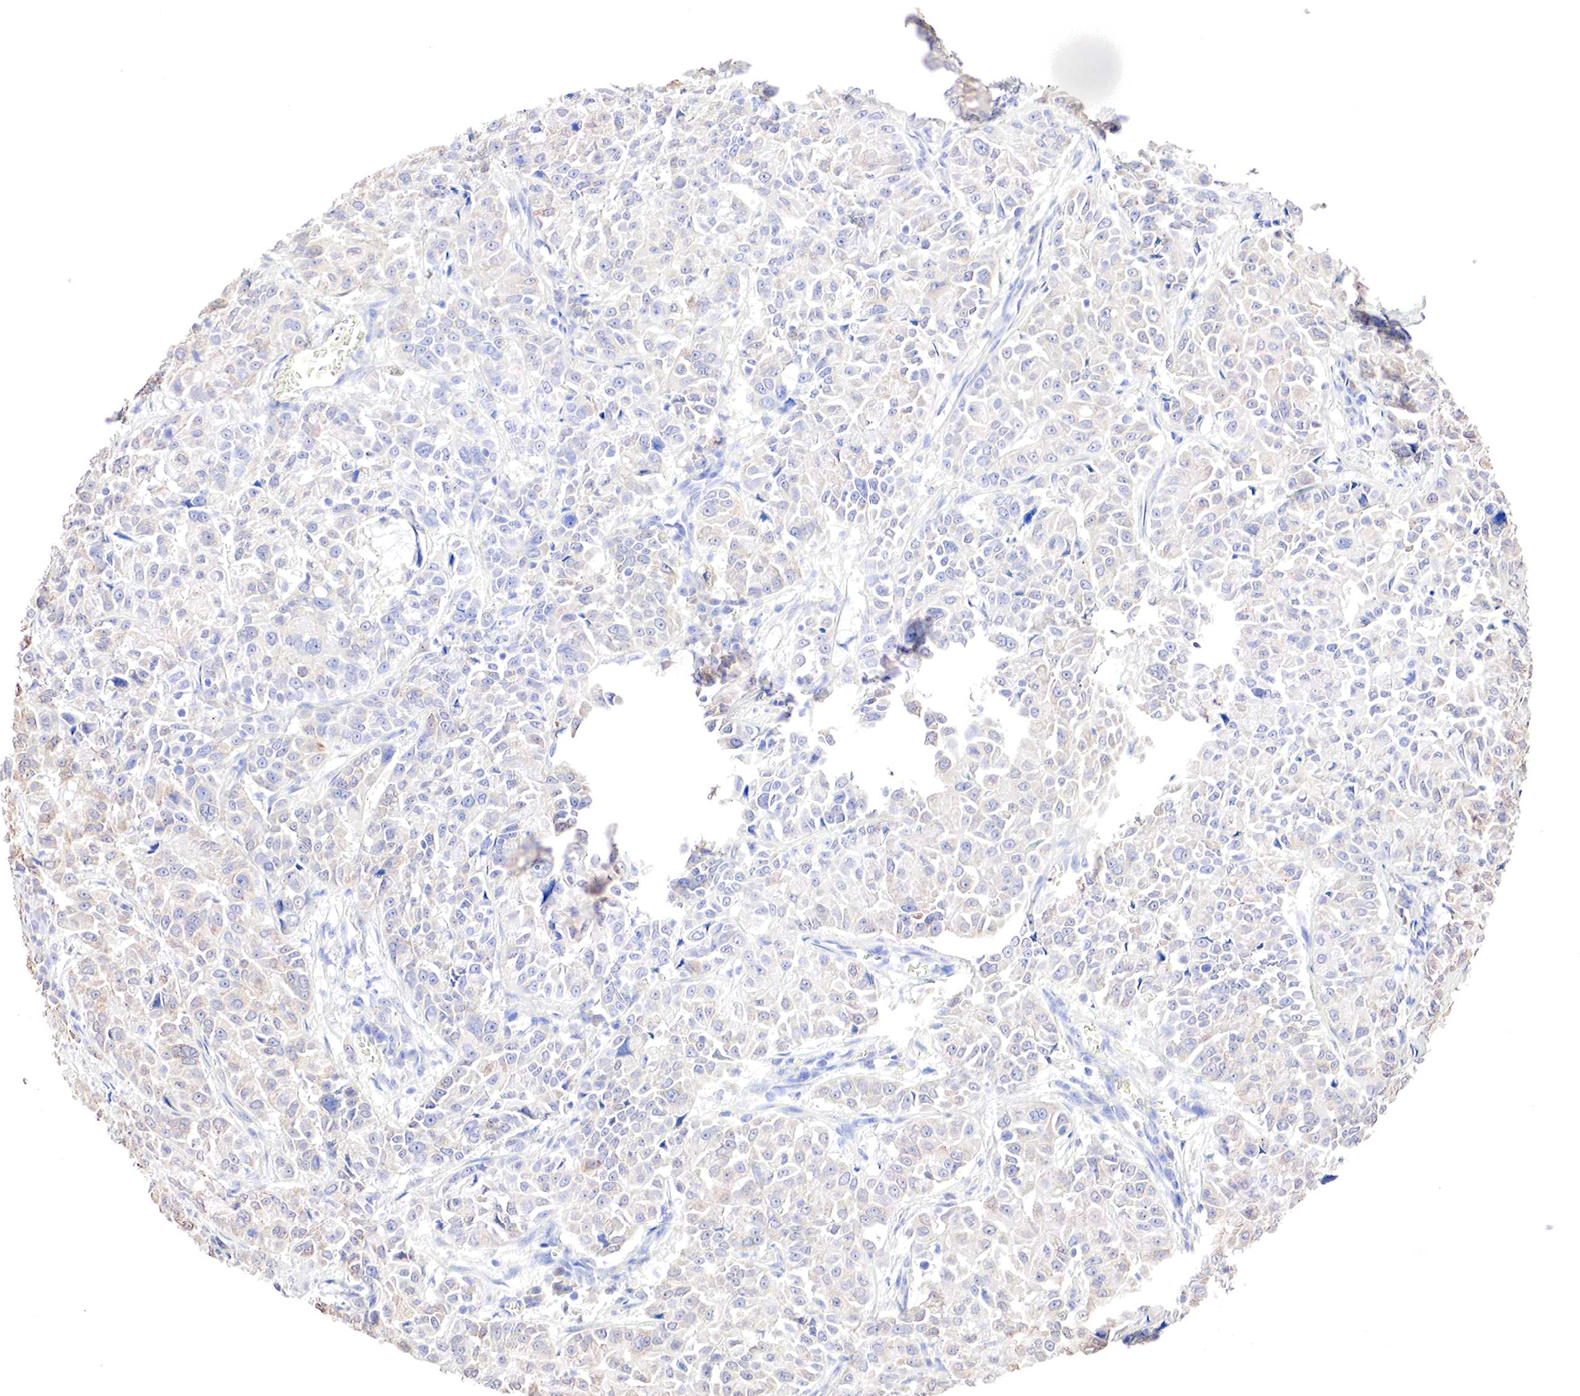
{"staining": {"intensity": "weak", "quantity": "<25%", "location": "cytoplasmic/membranous"}, "tissue": "pancreatic cancer", "cell_type": "Tumor cells", "image_type": "cancer", "snomed": [{"axis": "morphology", "description": "Adenocarcinoma, NOS"}, {"axis": "topography", "description": "Pancreas"}], "caption": "IHC of pancreatic adenocarcinoma reveals no staining in tumor cells.", "gene": "GATA1", "patient": {"sex": "female", "age": 52}}